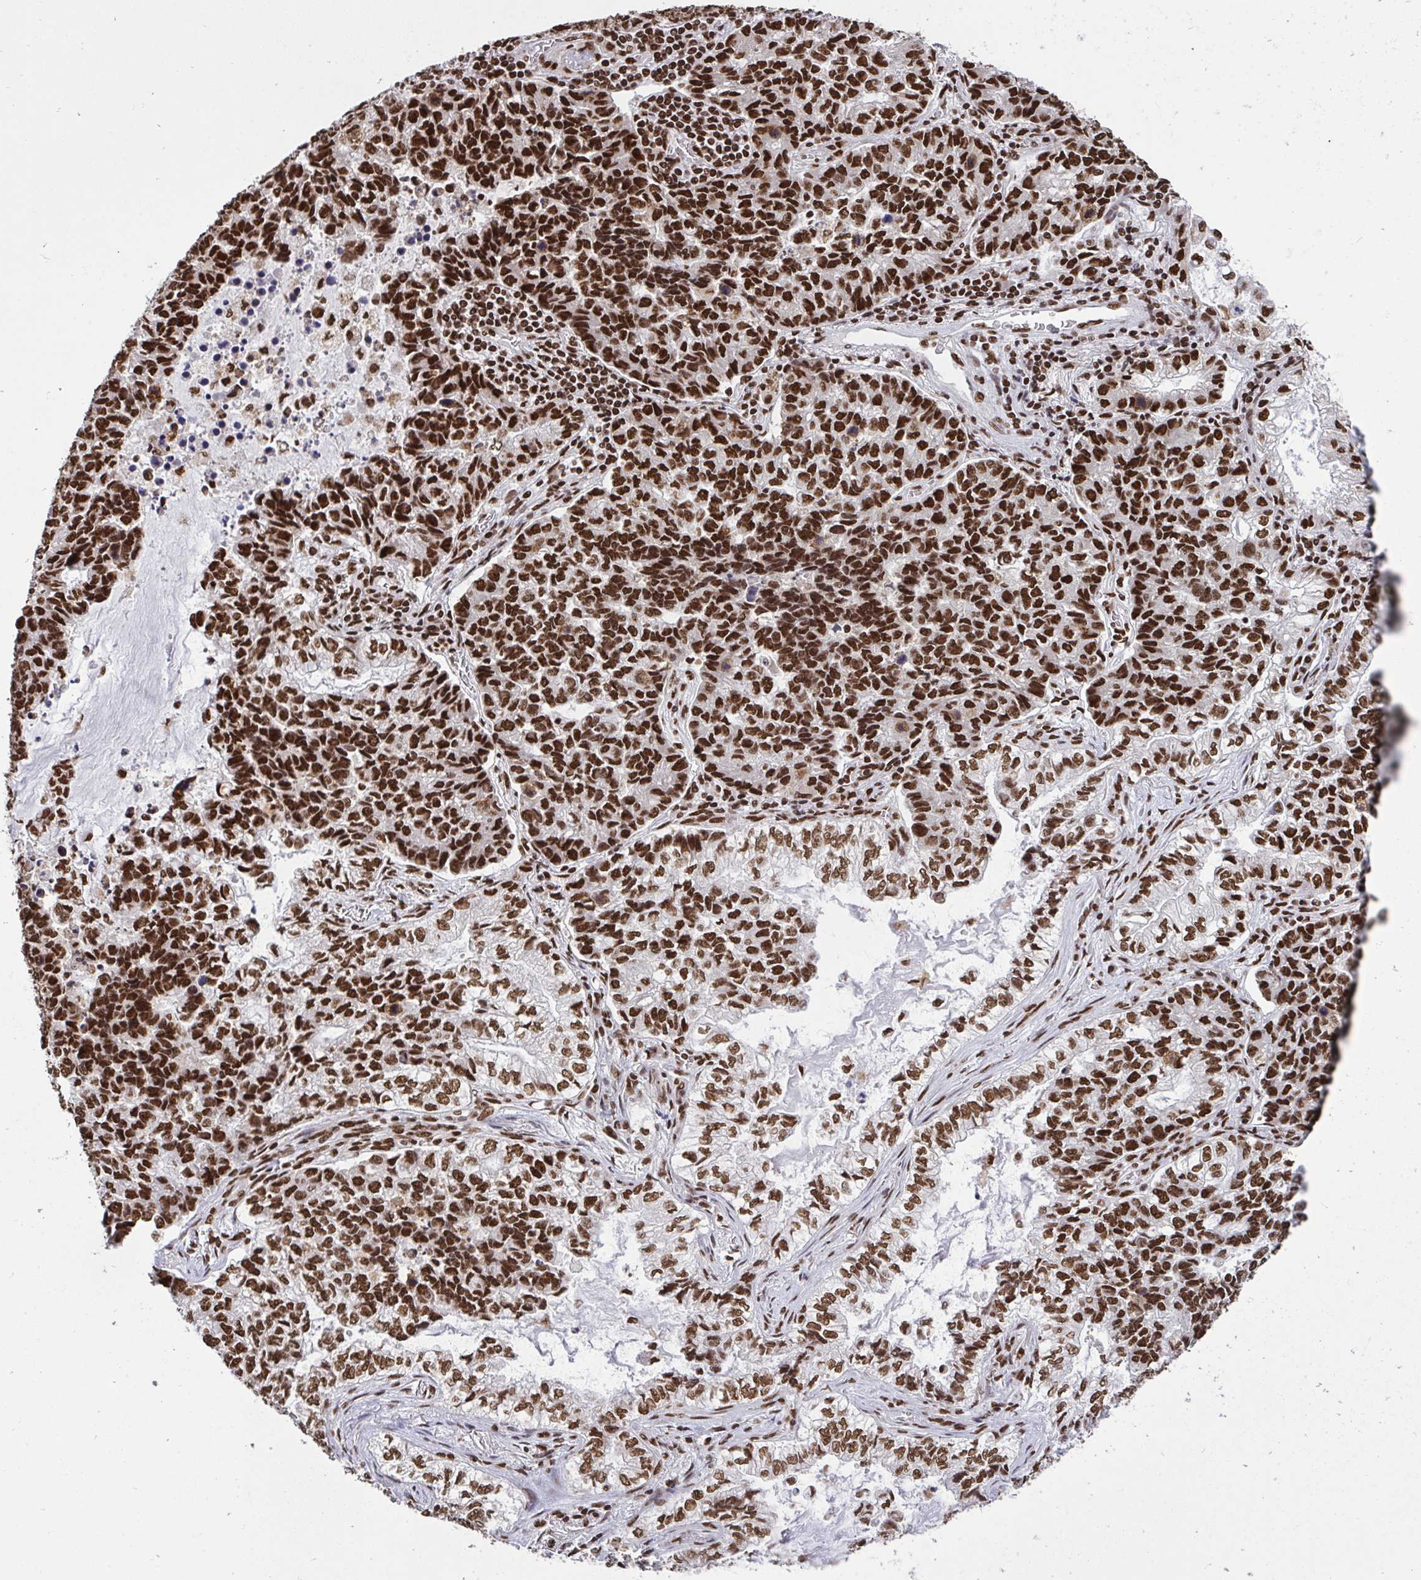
{"staining": {"intensity": "strong", "quantity": ">75%", "location": "nuclear"}, "tissue": "lung cancer", "cell_type": "Tumor cells", "image_type": "cancer", "snomed": [{"axis": "morphology", "description": "Adenocarcinoma, NOS"}, {"axis": "topography", "description": "Lymph node"}, {"axis": "topography", "description": "Lung"}], "caption": "Protein positivity by immunohistochemistry demonstrates strong nuclear staining in approximately >75% of tumor cells in adenocarcinoma (lung).", "gene": "HNRNPL", "patient": {"sex": "male", "age": 66}}